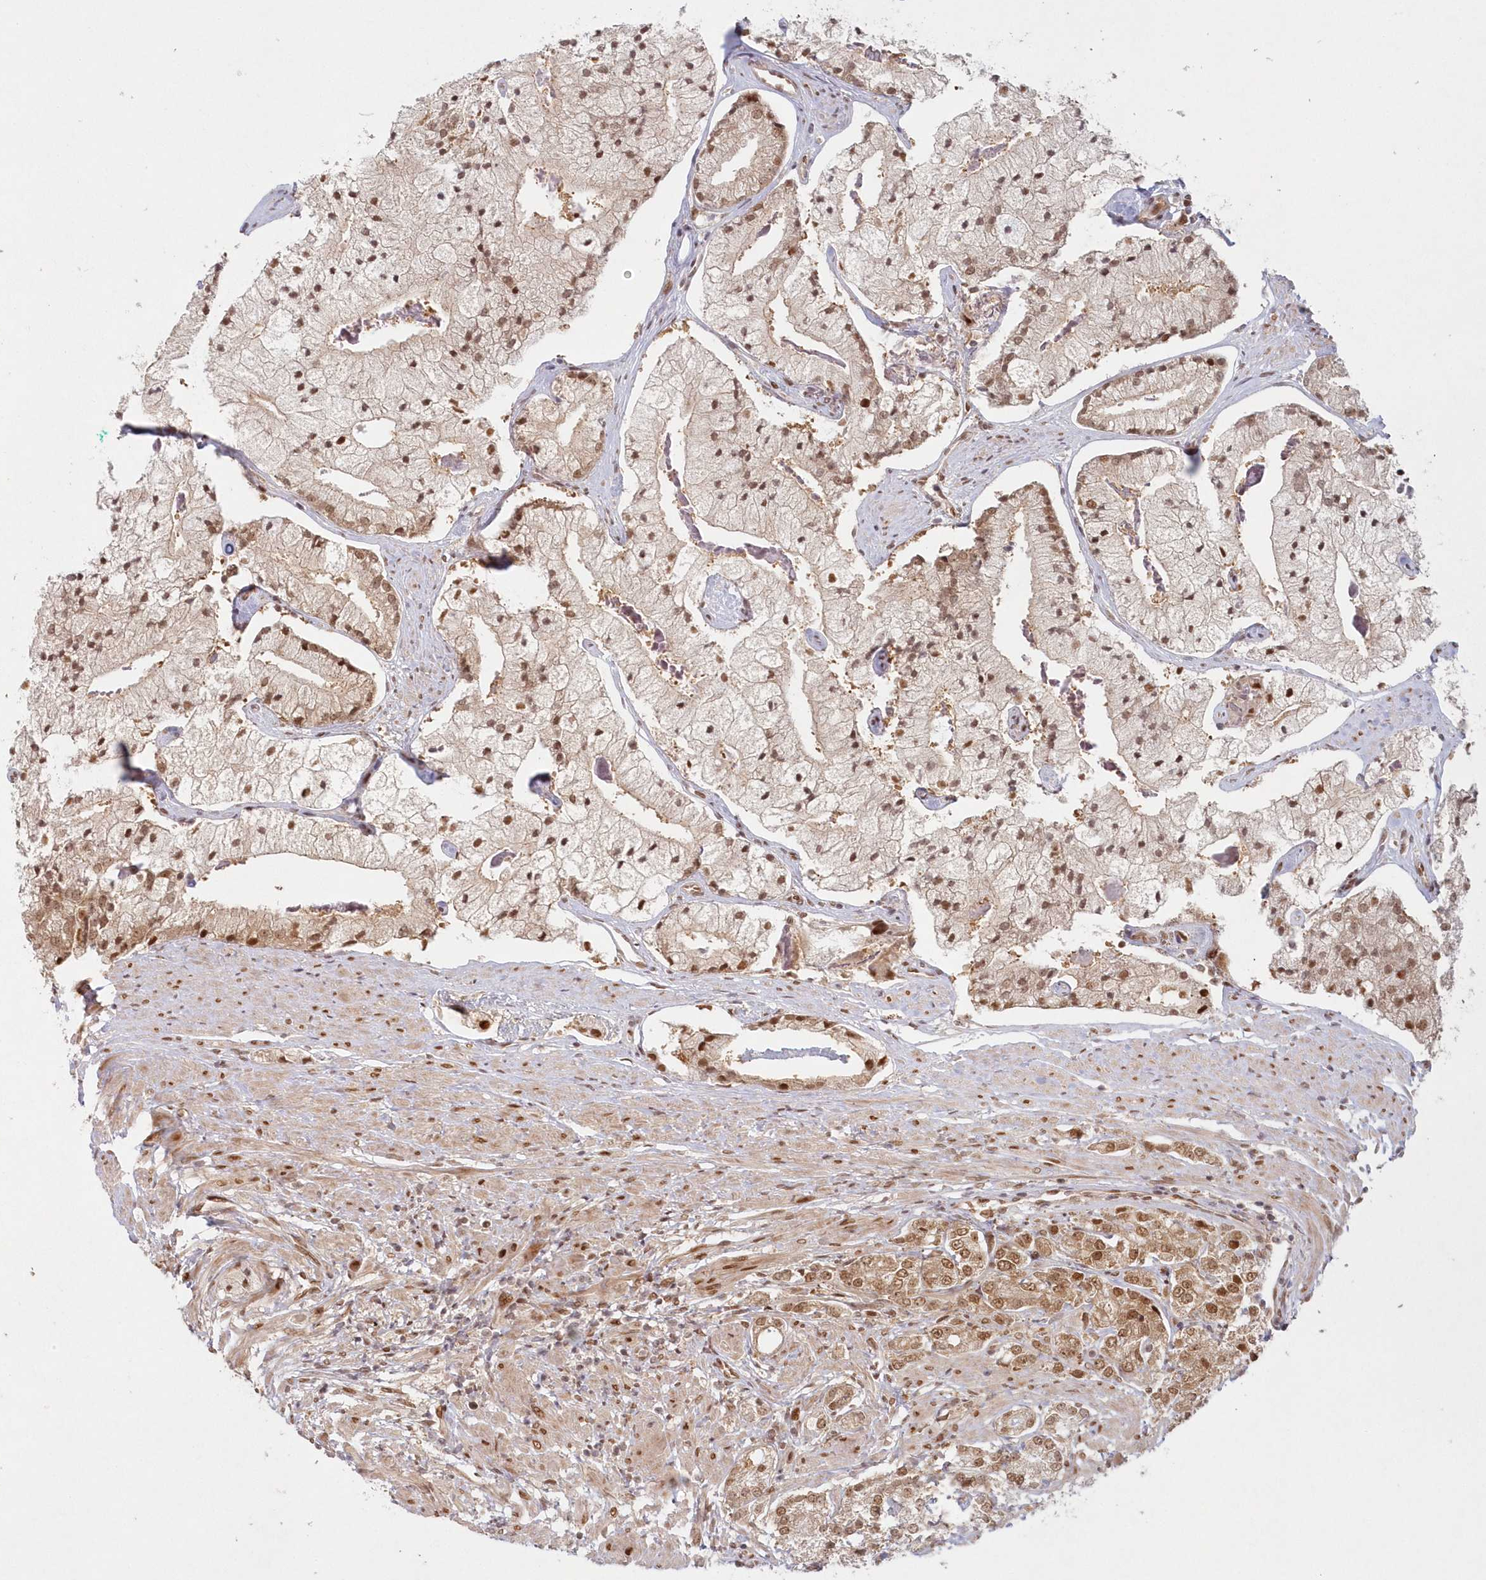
{"staining": {"intensity": "moderate", "quantity": ">75%", "location": "cytoplasmic/membranous,nuclear"}, "tissue": "prostate cancer", "cell_type": "Tumor cells", "image_type": "cancer", "snomed": [{"axis": "morphology", "description": "Adenocarcinoma, High grade"}, {"axis": "topography", "description": "Prostate"}], "caption": "The micrograph demonstrates a brown stain indicating the presence of a protein in the cytoplasmic/membranous and nuclear of tumor cells in prostate cancer.", "gene": "TOGARAM2", "patient": {"sex": "male", "age": 50}}